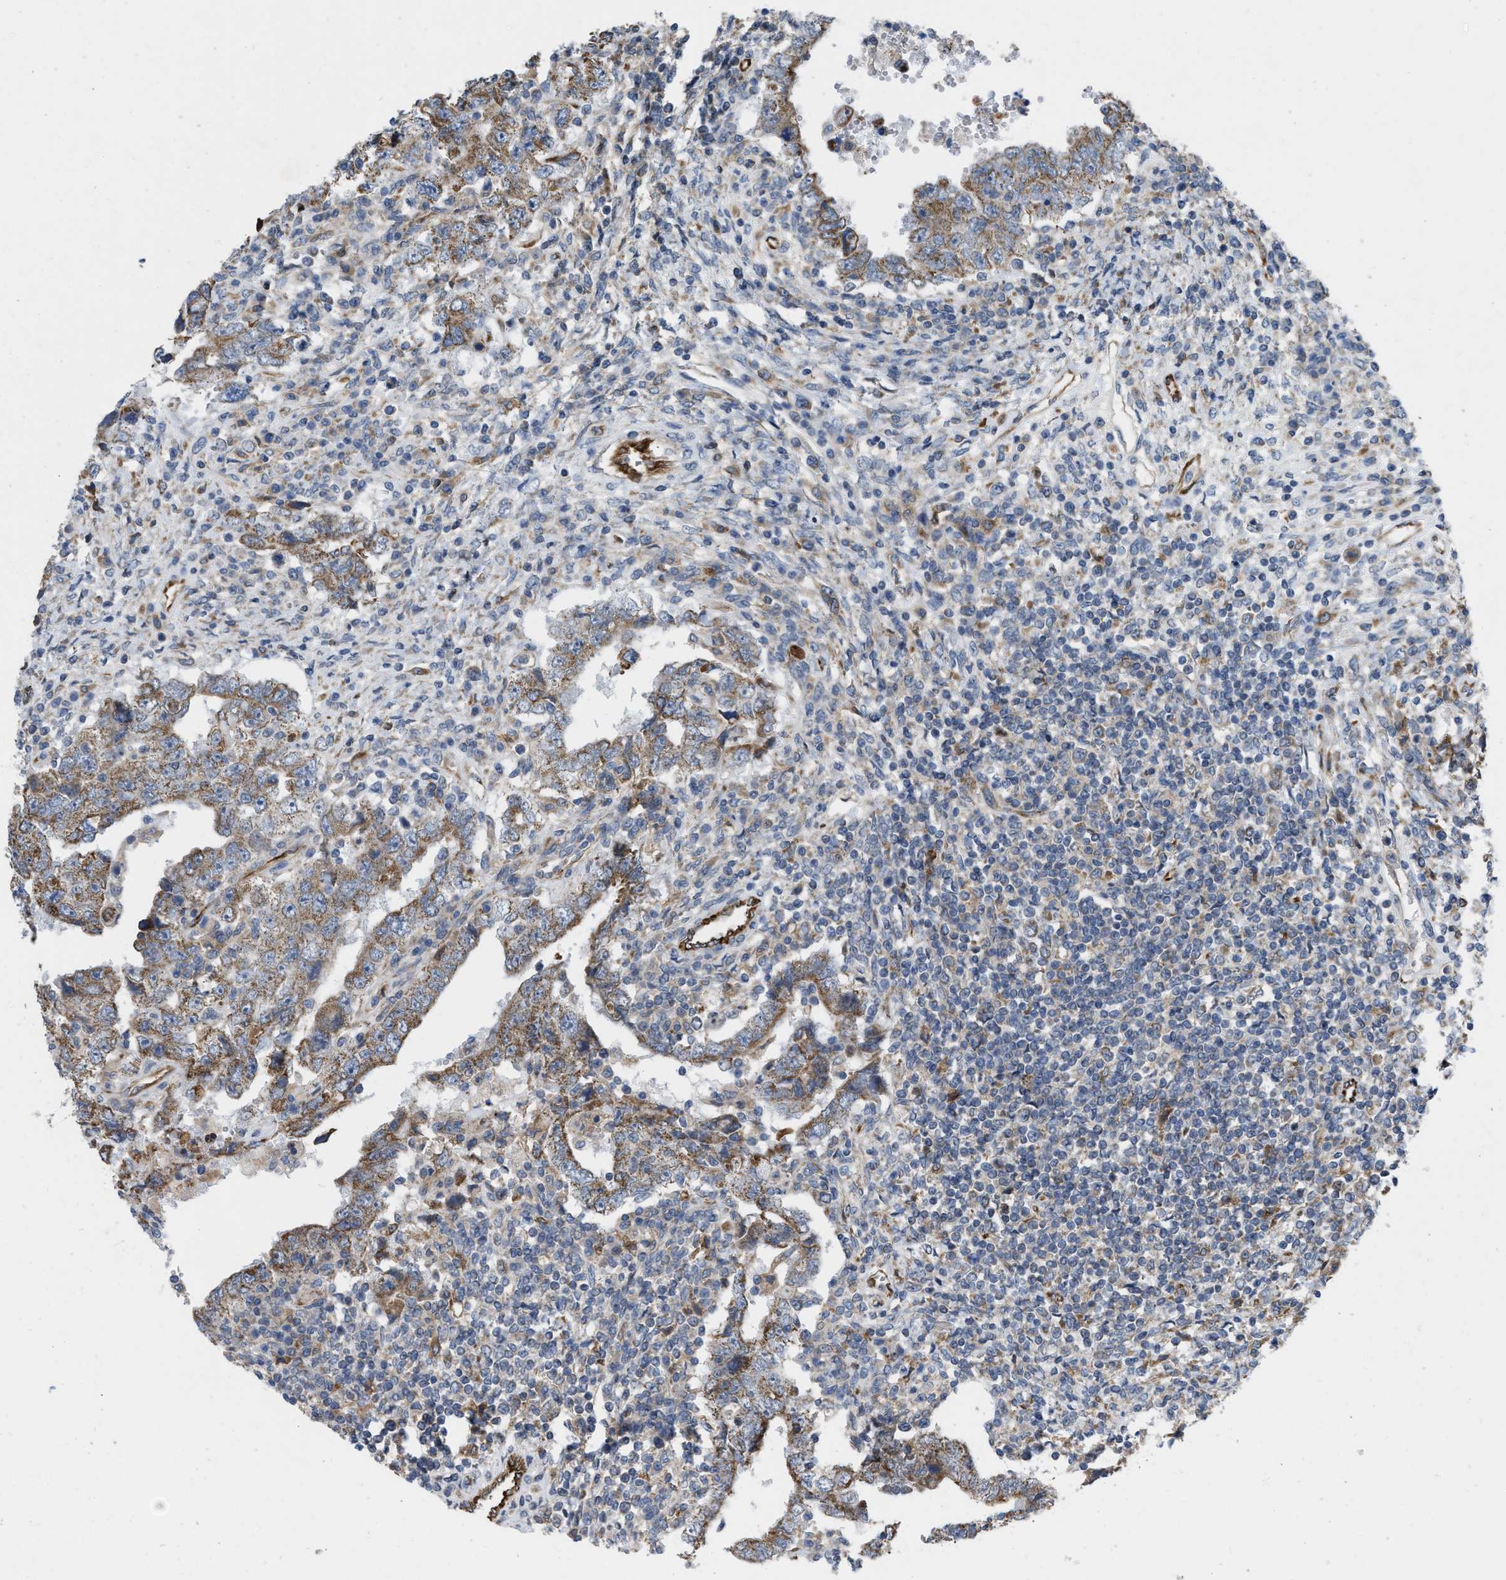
{"staining": {"intensity": "moderate", "quantity": ">75%", "location": "cytoplasmic/membranous"}, "tissue": "testis cancer", "cell_type": "Tumor cells", "image_type": "cancer", "snomed": [{"axis": "morphology", "description": "Carcinoma, Embryonal, NOS"}, {"axis": "topography", "description": "Testis"}], "caption": "Brown immunohistochemical staining in human testis cancer (embryonal carcinoma) displays moderate cytoplasmic/membranous staining in approximately >75% of tumor cells.", "gene": "EOGT", "patient": {"sex": "male", "age": 26}}